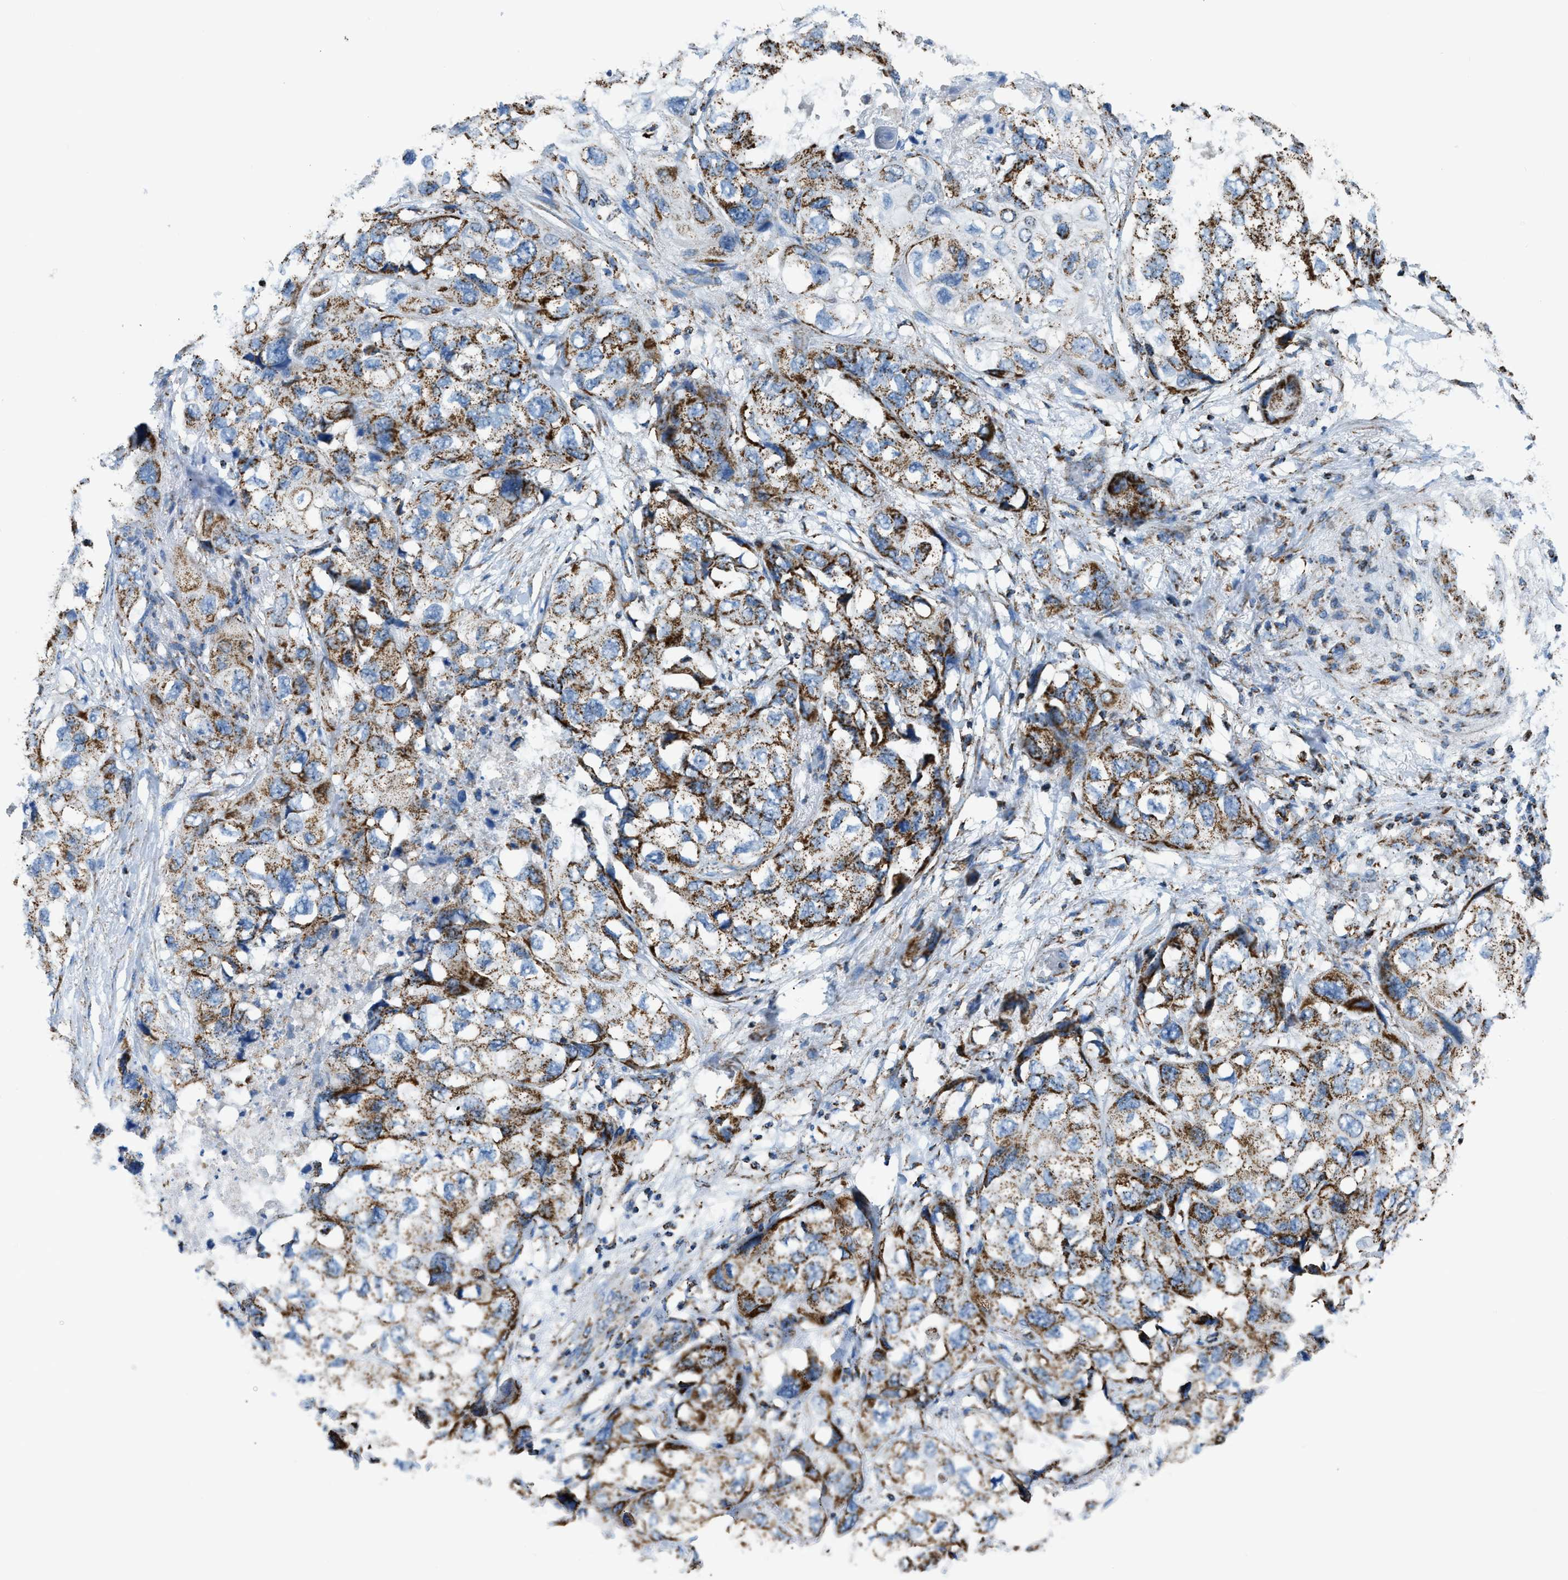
{"staining": {"intensity": "moderate", "quantity": "25%-75%", "location": "cytoplasmic/membranous"}, "tissue": "lung cancer", "cell_type": "Tumor cells", "image_type": "cancer", "snomed": [{"axis": "morphology", "description": "Squamous cell carcinoma, NOS"}, {"axis": "topography", "description": "Lung"}], "caption": "Immunohistochemical staining of human squamous cell carcinoma (lung) reveals medium levels of moderate cytoplasmic/membranous expression in about 25%-75% of tumor cells. (IHC, brightfield microscopy, high magnification).", "gene": "ETFB", "patient": {"sex": "female", "age": 73}}